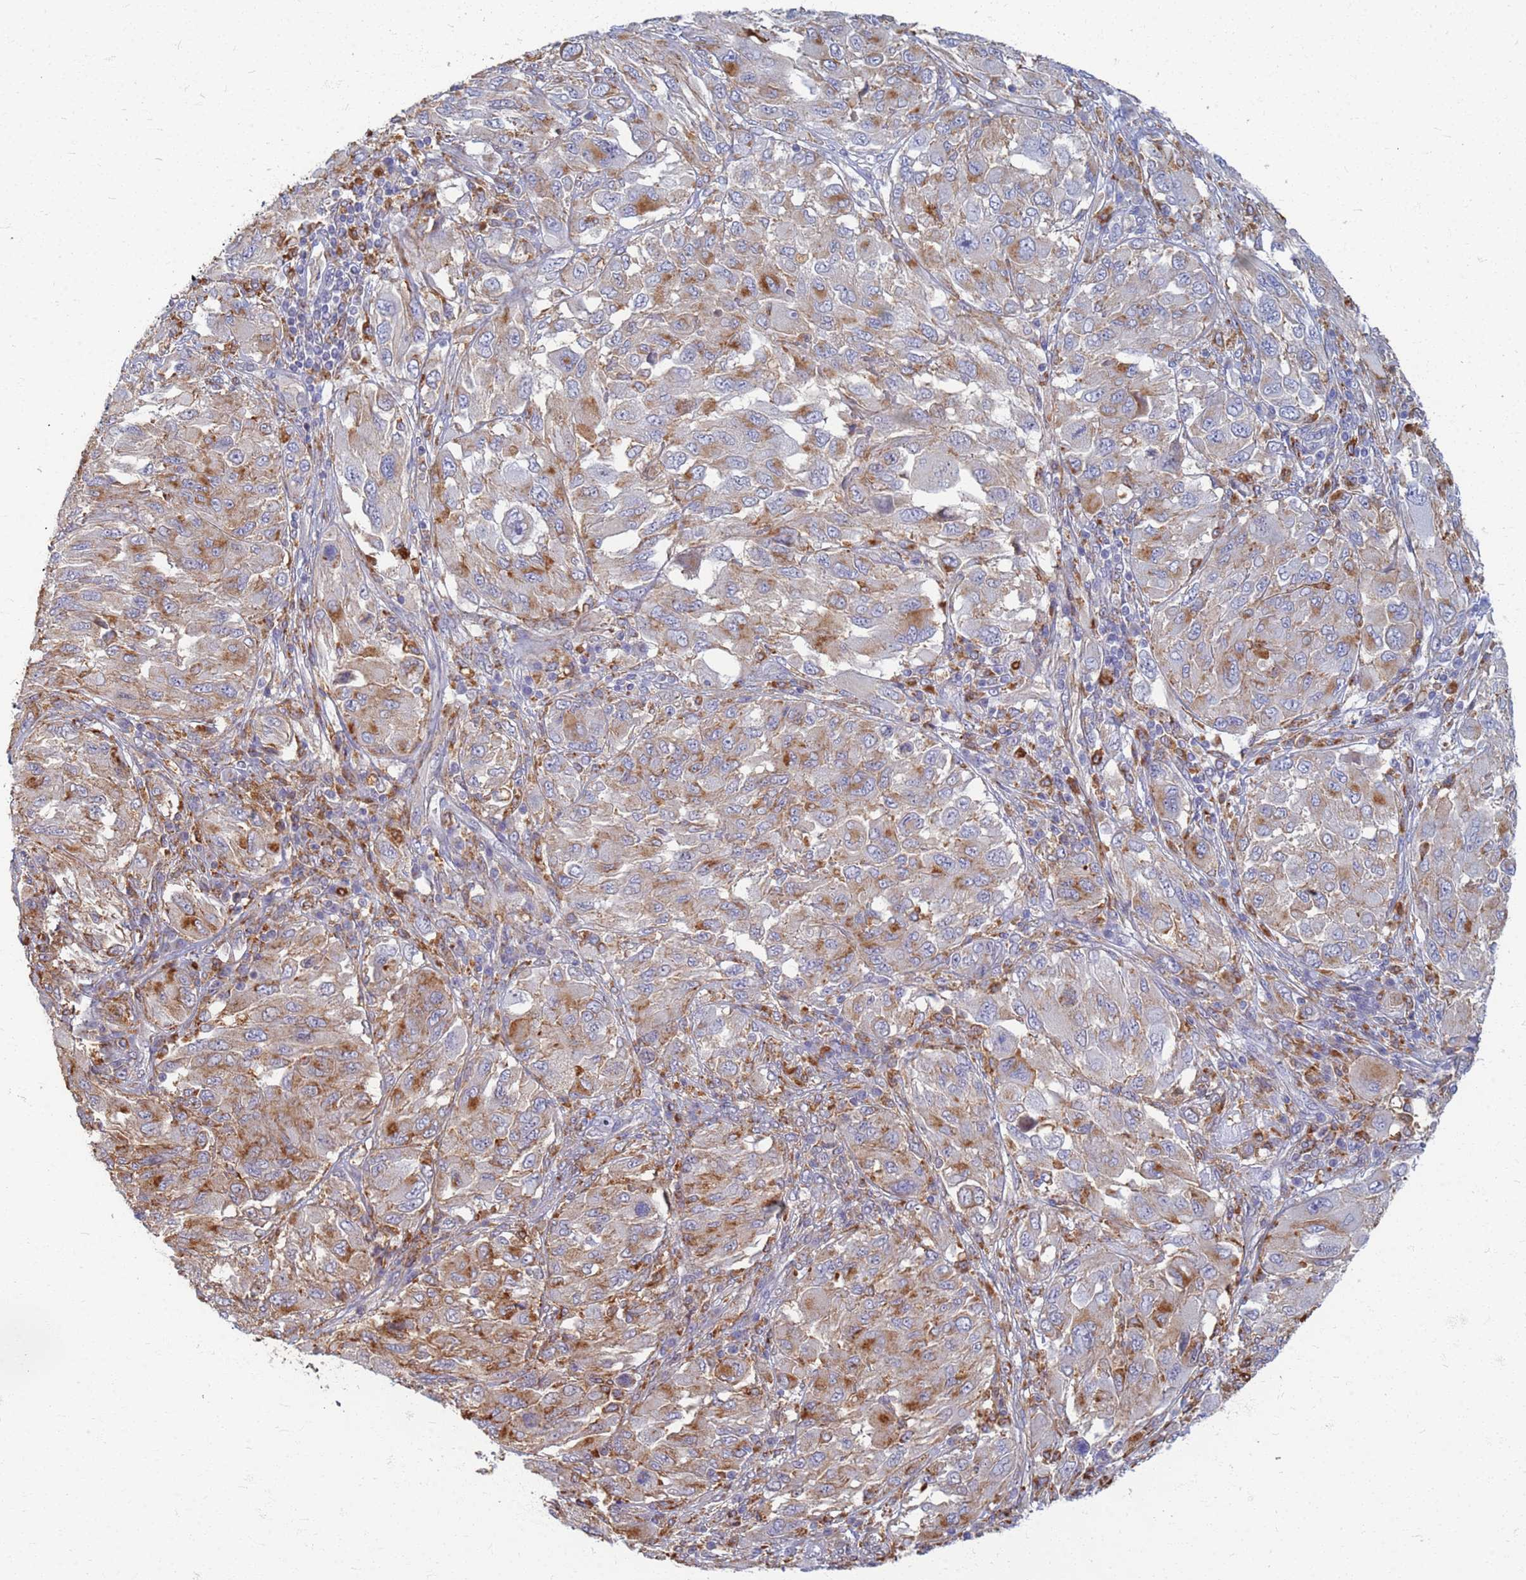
{"staining": {"intensity": "moderate", "quantity": "25%-75%", "location": "cytoplasmic/membranous"}, "tissue": "melanoma", "cell_type": "Tumor cells", "image_type": "cancer", "snomed": [{"axis": "morphology", "description": "Malignant melanoma, NOS"}, {"axis": "topography", "description": "Skin"}], "caption": "Malignant melanoma stained for a protein (brown) demonstrates moderate cytoplasmic/membranous positive expression in approximately 25%-75% of tumor cells.", "gene": "ATP6V1E1", "patient": {"sex": "female", "age": 91}}